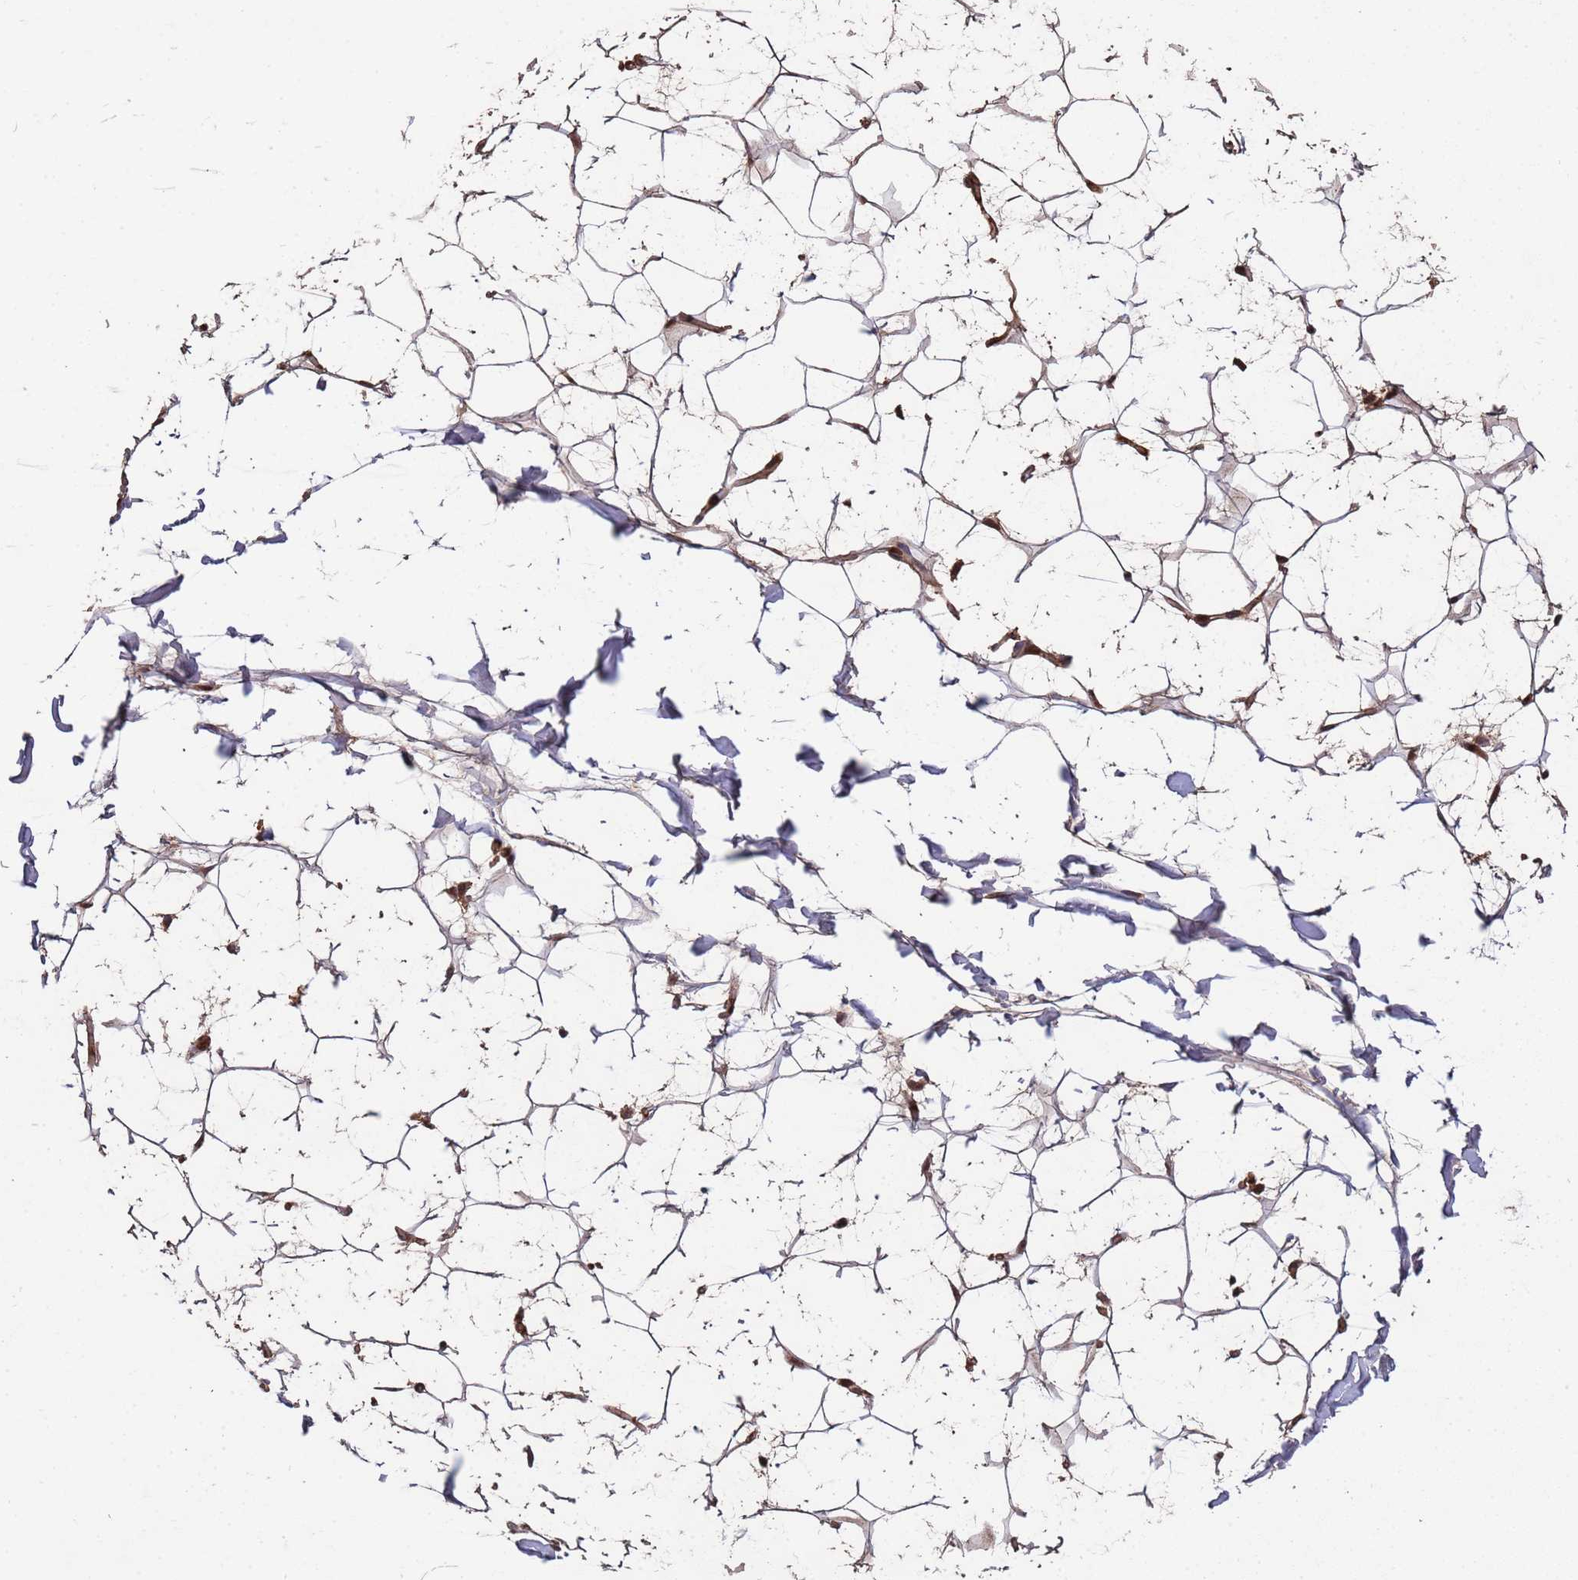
{"staining": {"intensity": "moderate", "quantity": ">75%", "location": "cytoplasmic/membranous"}, "tissue": "adipose tissue", "cell_type": "Adipocytes", "image_type": "normal", "snomed": [{"axis": "morphology", "description": "Normal tissue, NOS"}, {"axis": "topography", "description": "Breast"}], "caption": "Protein expression analysis of unremarkable adipose tissue shows moderate cytoplasmic/membranous expression in about >75% of adipocytes. (DAB (3,3'-diaminobenzidine) IHC, brown staining for protein, blue staining for nuclei).", "gene": "CCDC184", "patient": {"sex": "female", "age": 26}}